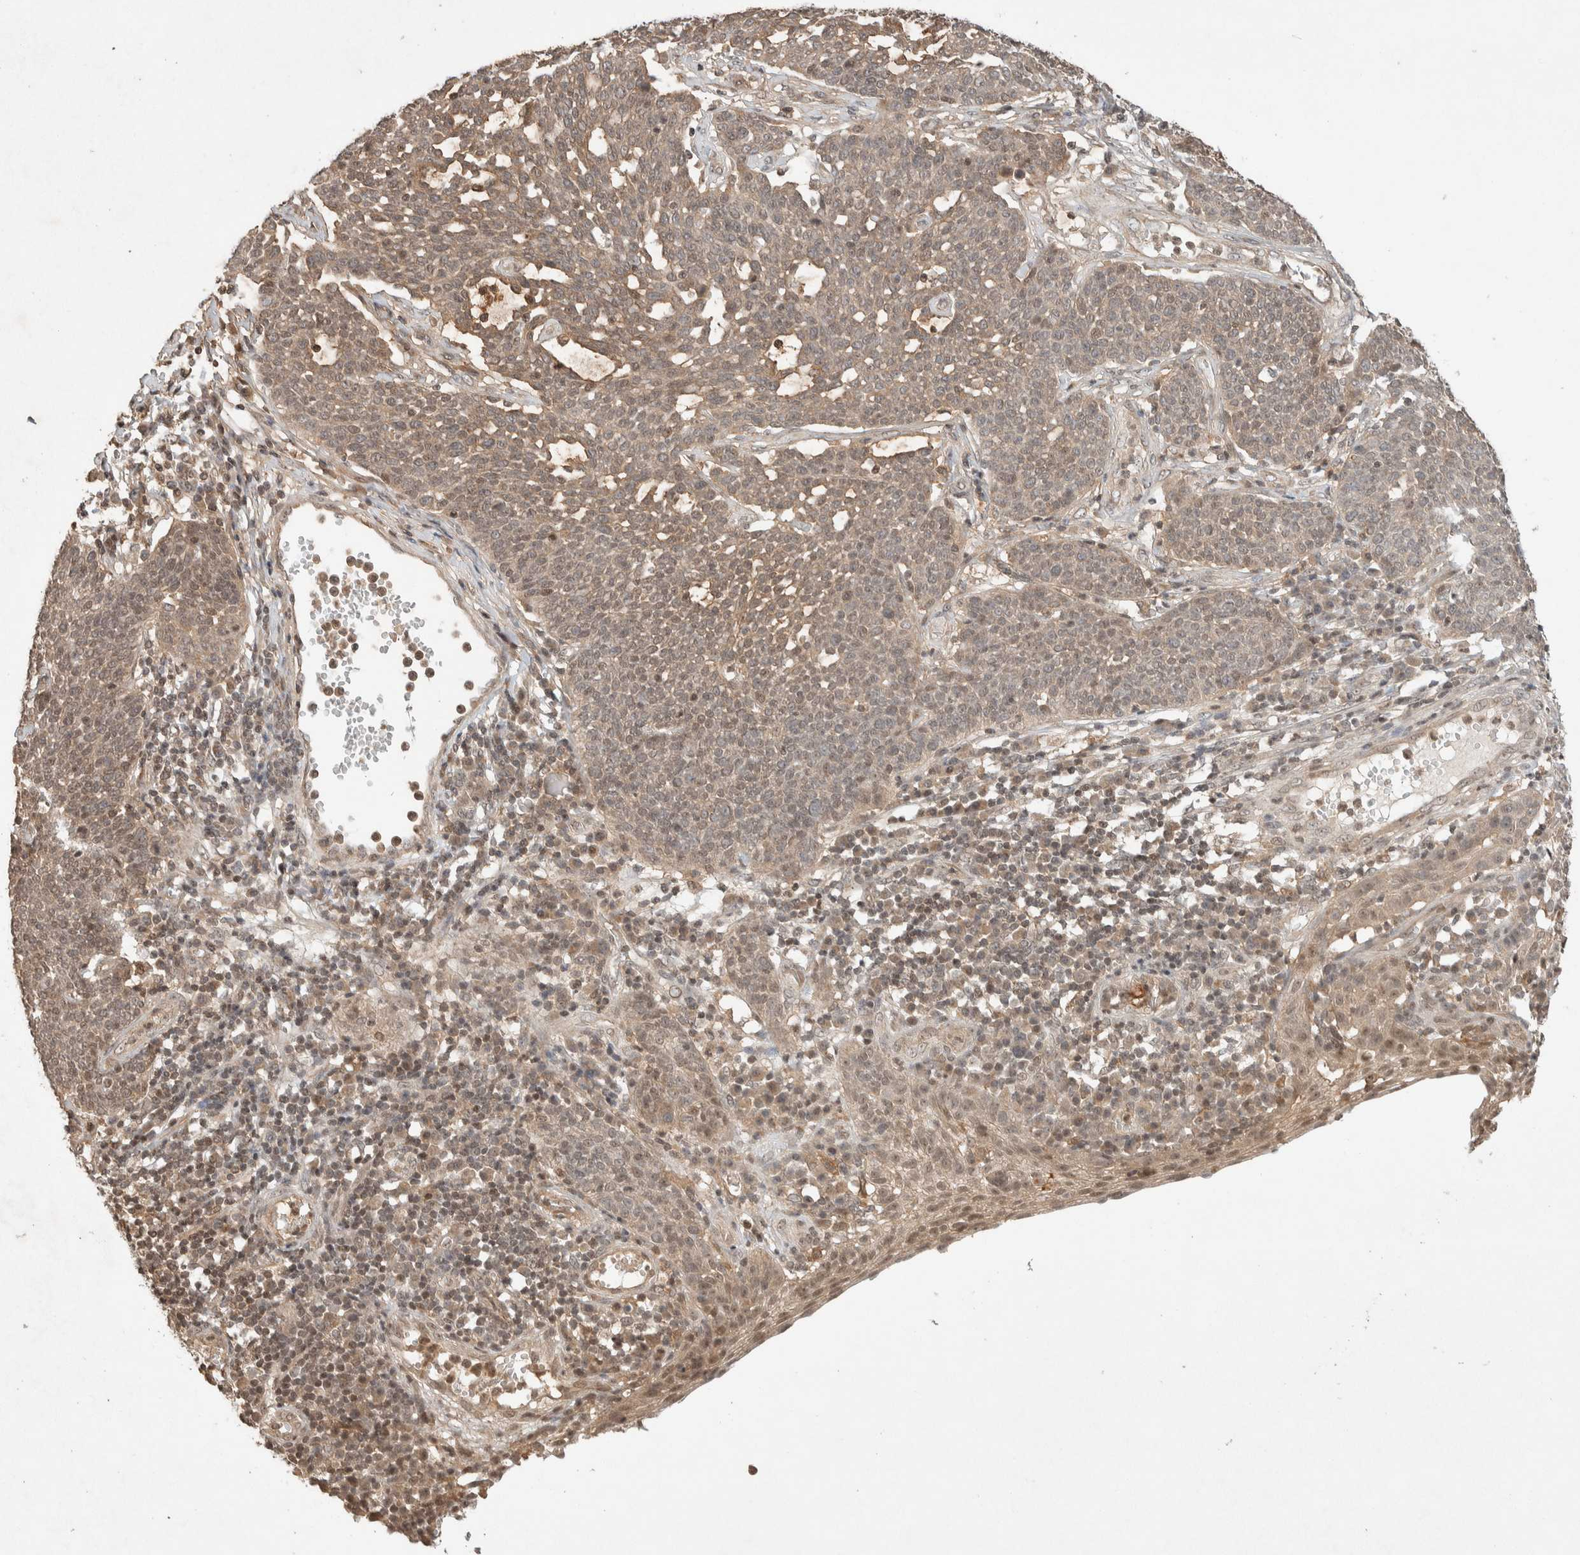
{"staining": {"intensity": "weak", "quantity": ">75%", "location": "cytoplasmic/membranous,nuclear"}, "tissue": "cervical cancer", "cell_type": "Tumor cells", "image_type": "cancer", "snomed": [{"axis": "morphology", "description": "Squamous cell carcinoma, NOS"}, {"axis": "topography", "description": "Cervix"}], "caption": "Immunohistochemical staining of squamous cell carcinoma (cervical) exhibits weak cytoplasmic/membranous and nuclear protein staining in approximately >75% of tumor cells.", "gene": "THRA", "patient": {"sex": "female", "age": 34}}